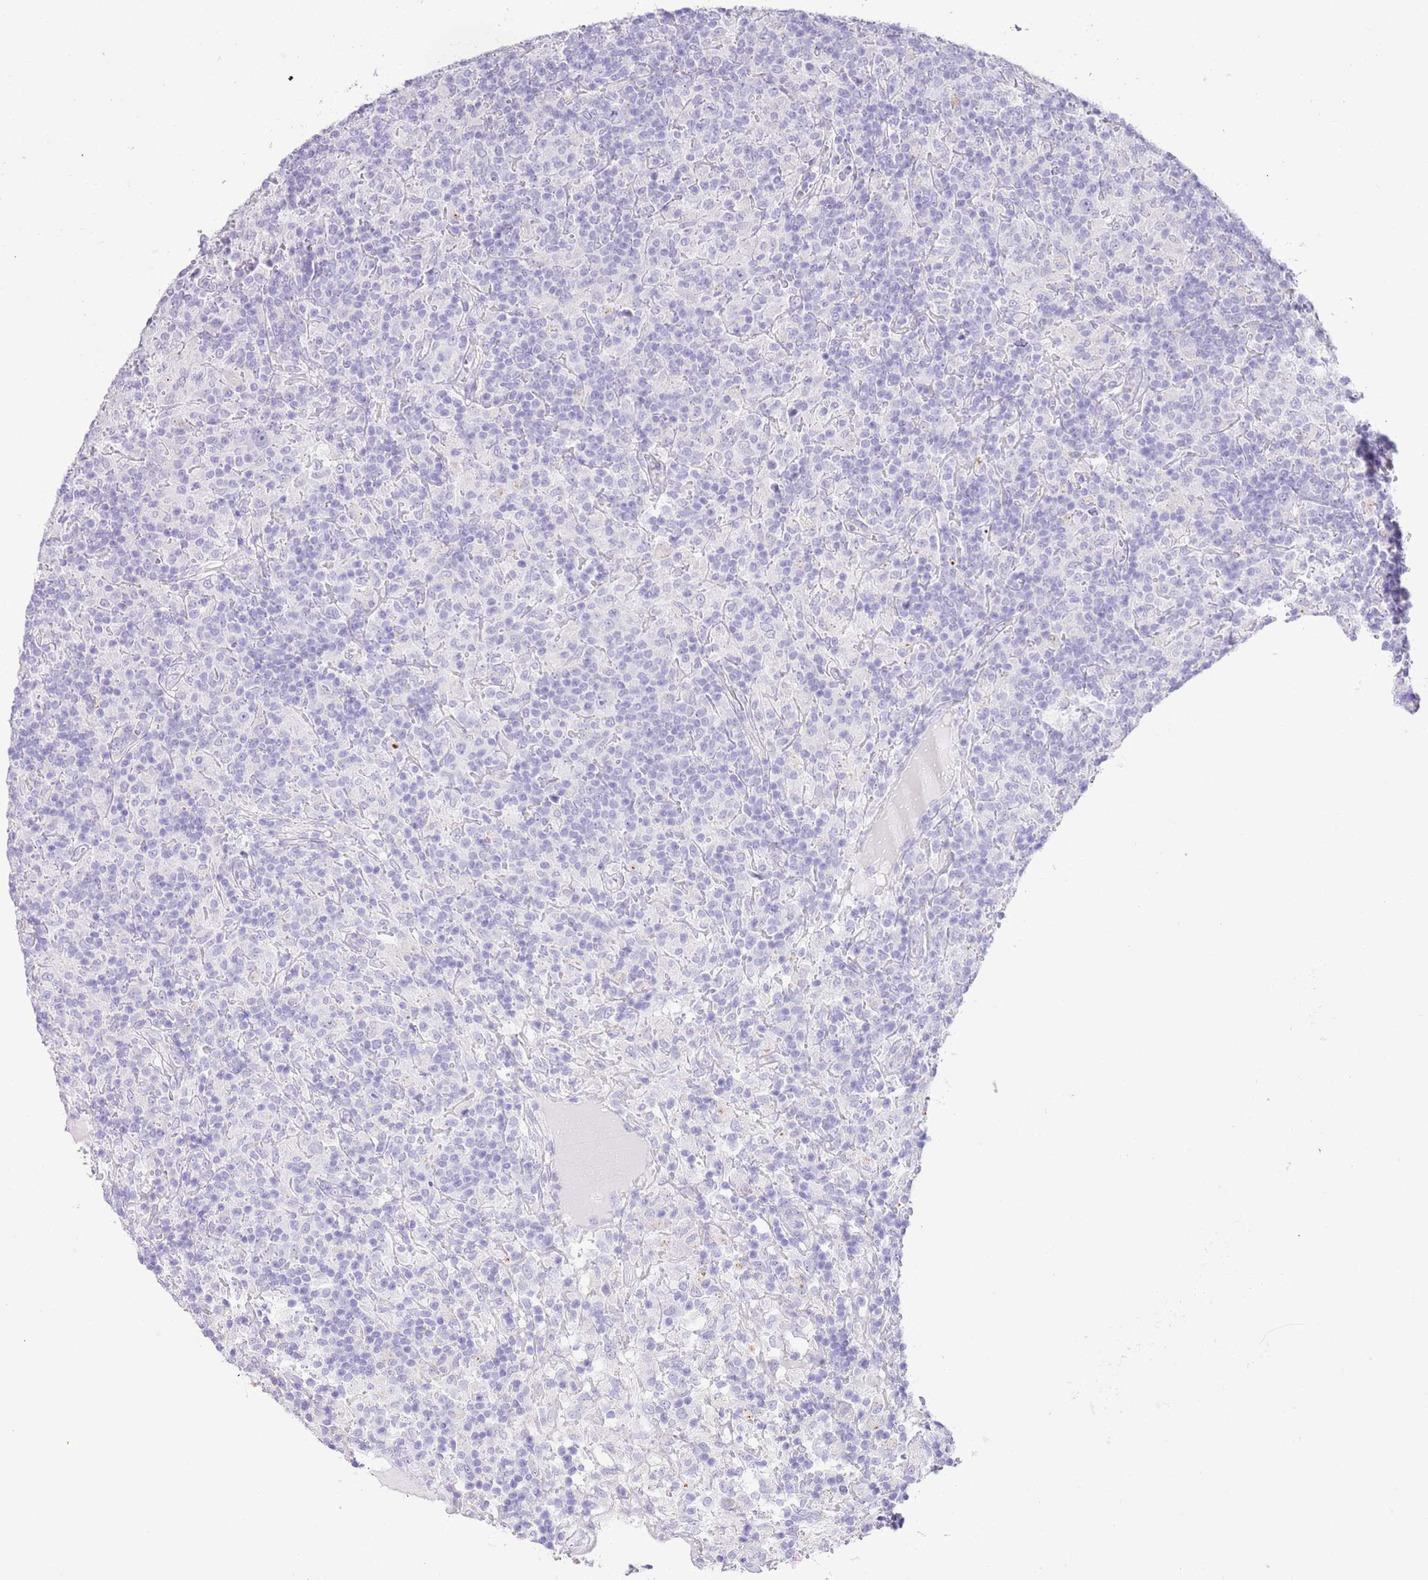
{"staining": {"intensity": "negative", "quantity": "none", "location": "none"}, "tissue": "lymphoma", "cell_type": "Tumor cells", "image_type": "cancer", "snomed": [{"axis": "morphology", "description": "Hodgkin's disease, NOS"}, {"axis": "topography", "description": "Lymph node"}], "caption": "Immunohistochemistry micrograph of Hodgkin's disease stained for a protein (brown), which exhibits no positivity in tumor cells. (DAB immunohistochemistry (IHC) visualized using brightfield microscopy, high magnification).", "gene": "OR2Z1", "patient": {"sex": "male", "age": 70}}